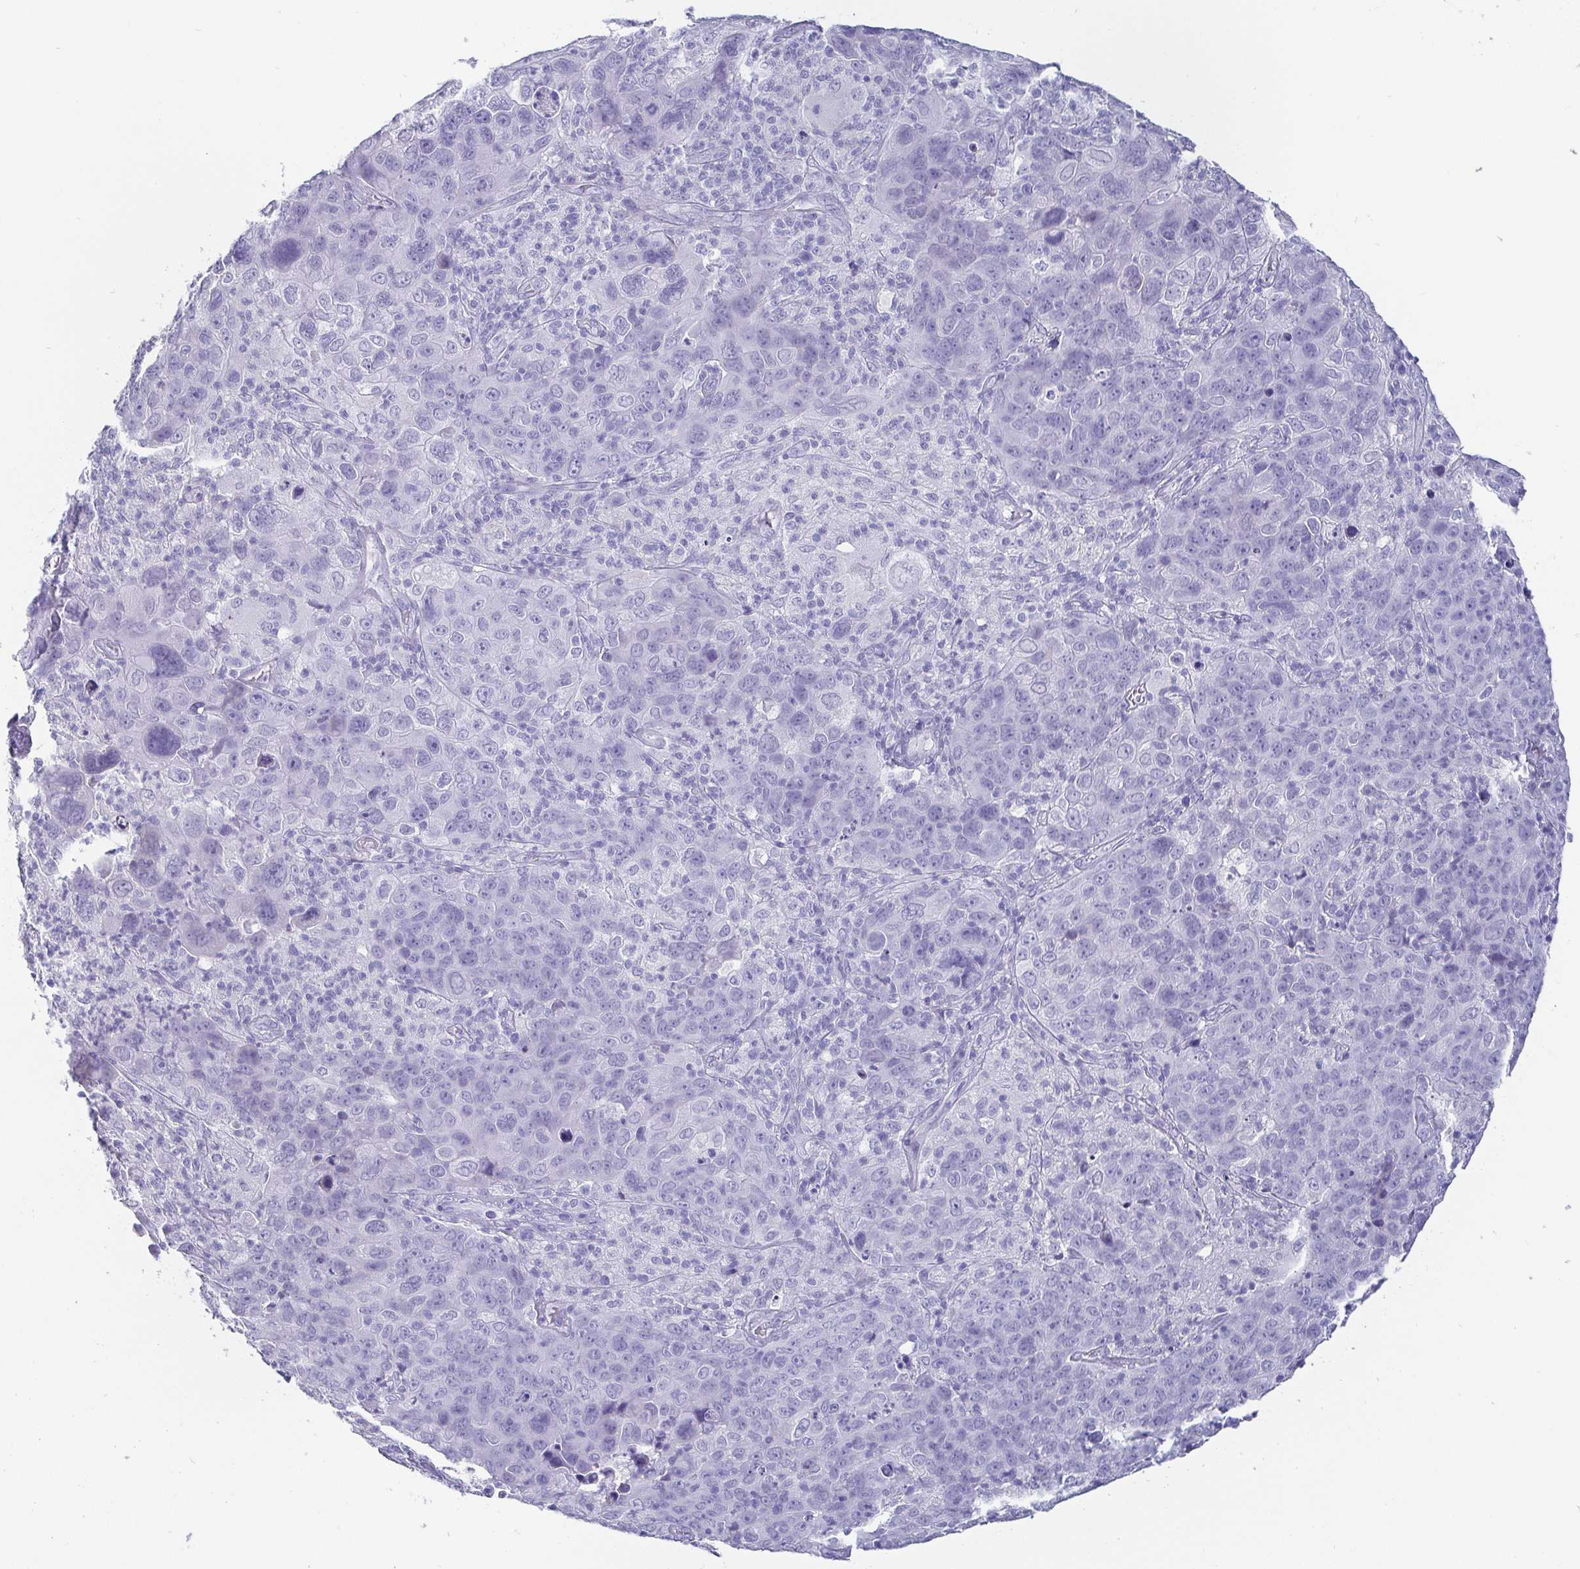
{"staining": {"intensity": "negative", "quantity": "none", "location": "none"}, "tissue": "cervical cancer", "cell_type": "Tumor cells", "image_type": "cancer", "snomed": [{"axis": "morphology", "description": "Squamous cell carcinoma, NOS"}, {"axis": "topography", "description": "Cervix"}], "caption": "A high-resolution photomicrograph shows immunohistochemistry staining of cervical squamous cell carcinoma, which reveals no significant positivity in tumor cells.", "gene": "SCGN", "patient": {"sex": "female", "age": 44}}